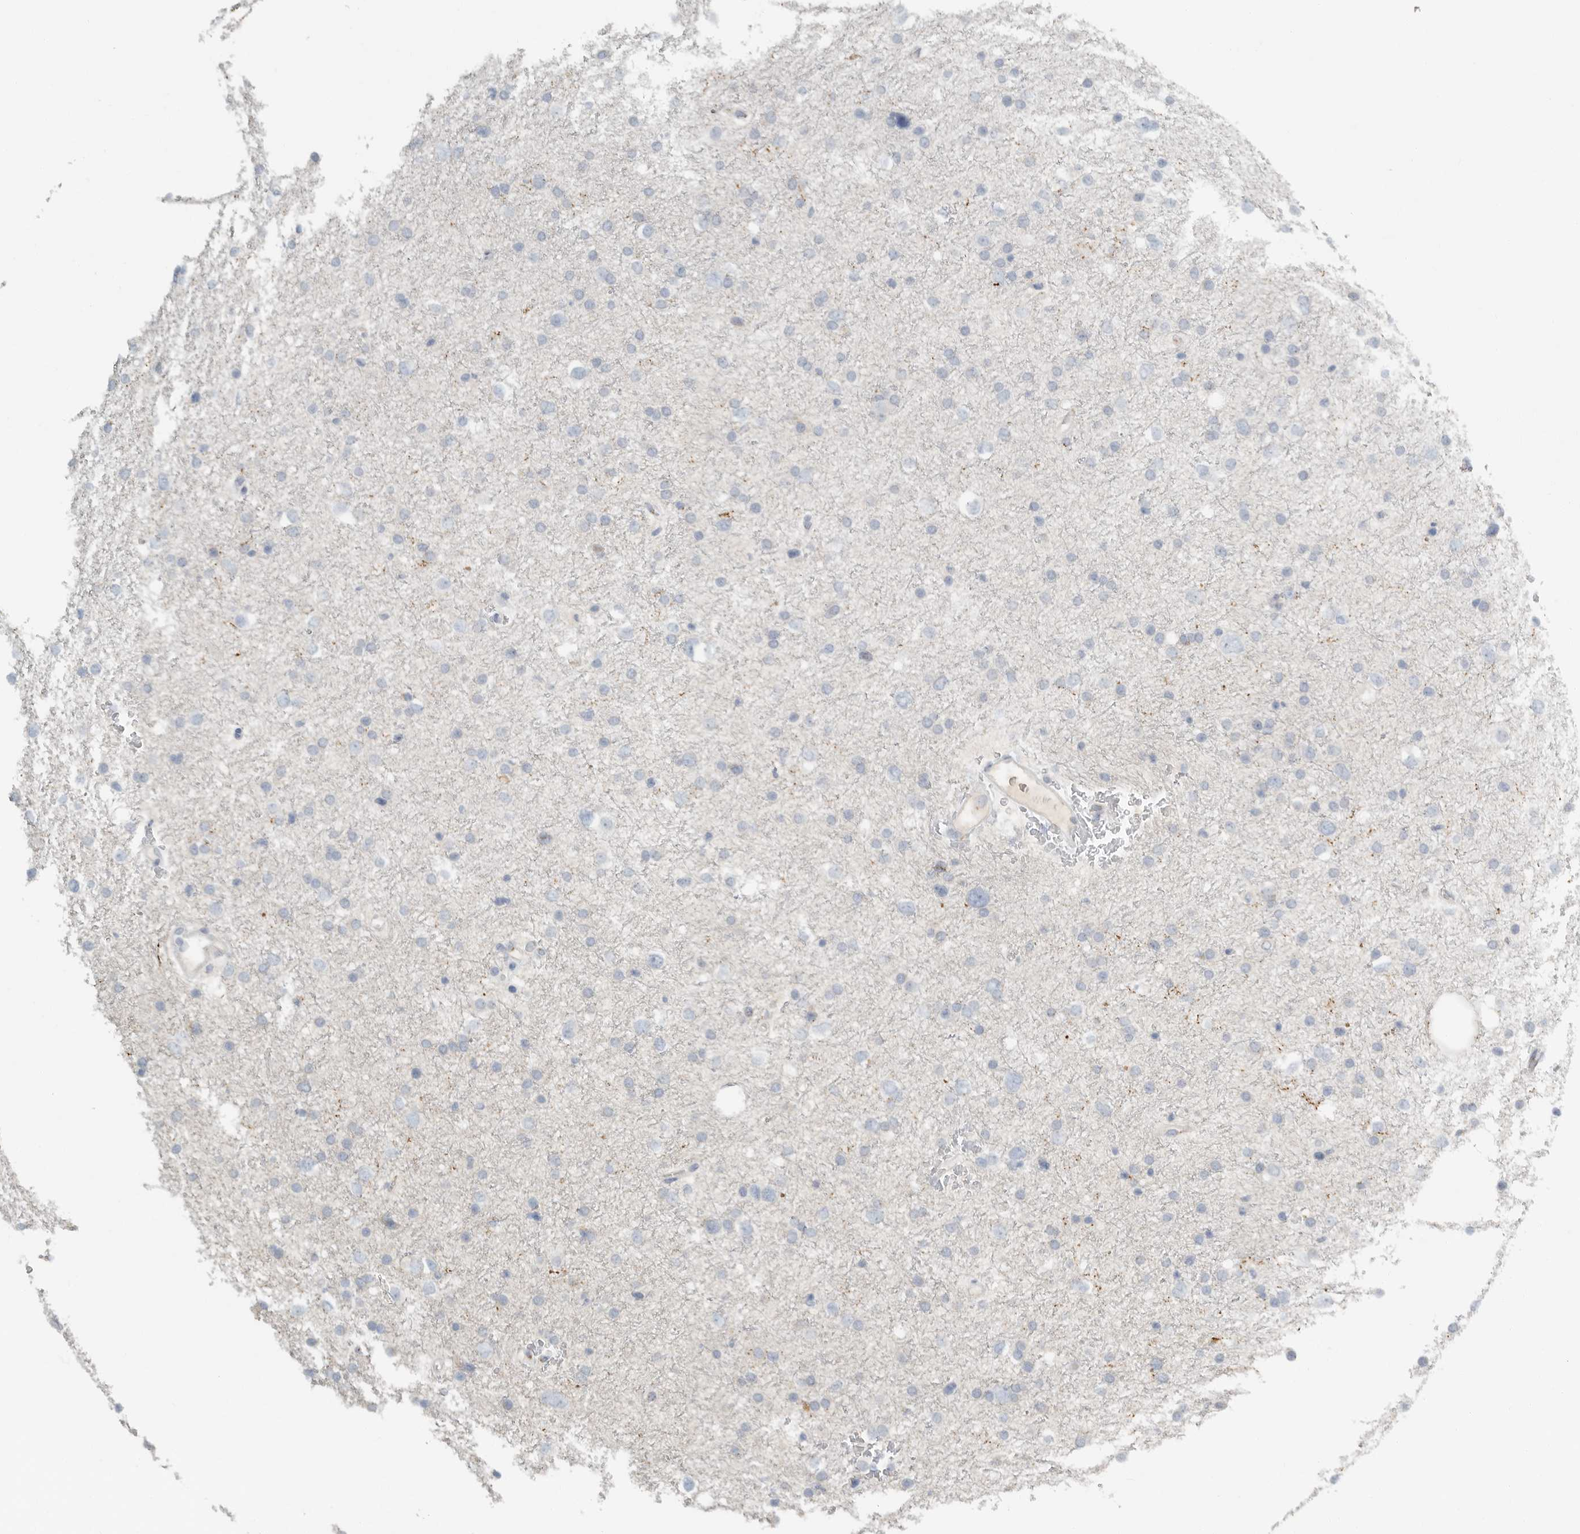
{"staining": {"intensity": "negative", "quantity": "none", "location": "none"}, "tissue": "glioma", "cell_type": "Tumor cells", "image_type": "cancer", "snomed": [{"axis": "morphology", "description": "Glioma, malignant, Low grade"}, {"axis": "topography", "description": "Brain"}], "caption": "Immunohistochemistry (IHC) of glioma exhibits no positivity in tumor cells. (DAB (3,3'-diaminobenzidine) IHC with hematoxylin counter stain).", "gene": "PAM", "patient": {"sex": "female", "age": 37}}